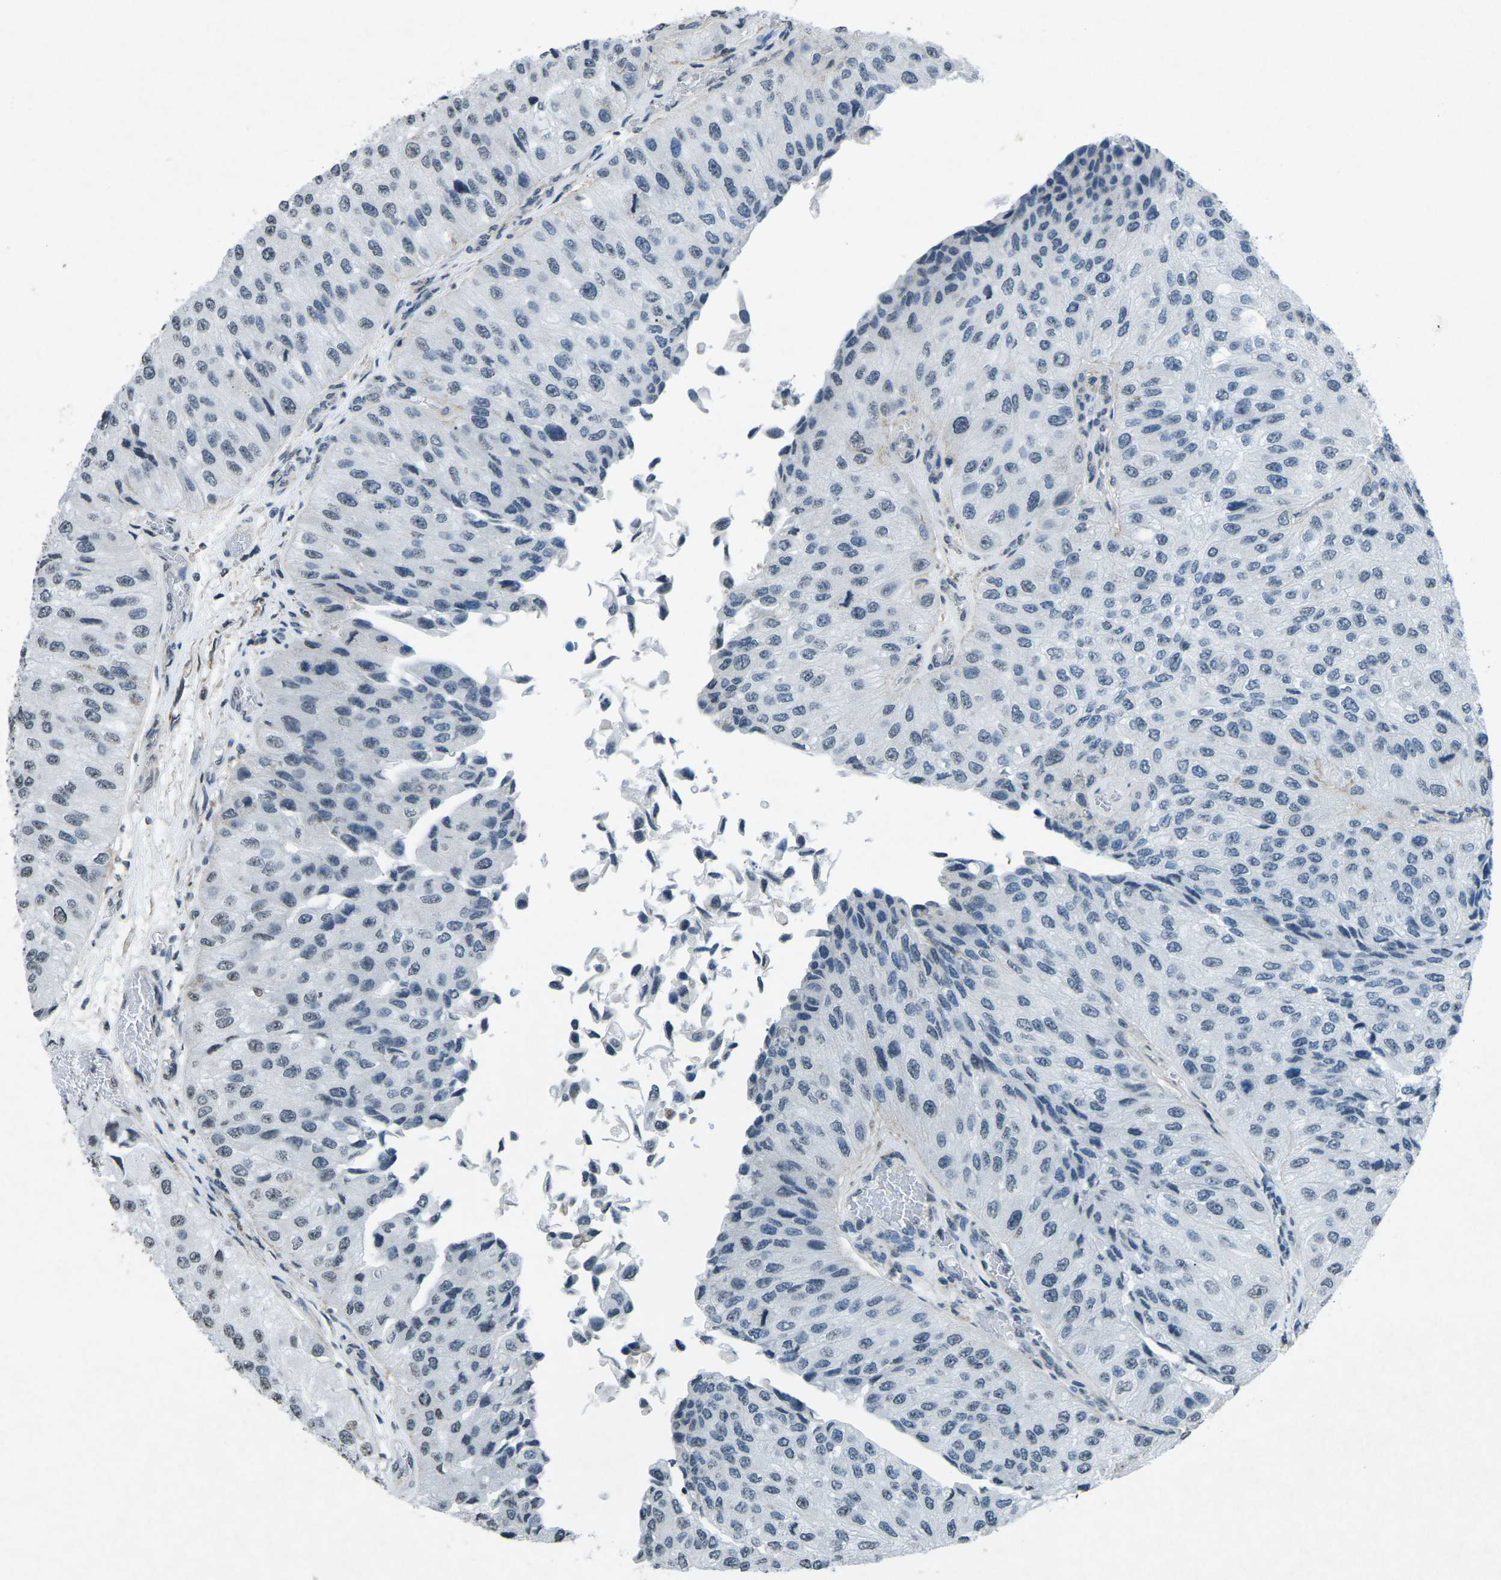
{"staining": {"intensity": "weak", "quantity": "<25%", "location": "nuclear"}, "tissue": "urothelial cancer", "cell_type": "Tumor cells", "image_type": "cancer", "snomed": [{"axis": "morphology", "description": "Urothelial carcinoma, High grade"}, {"axis": "topography", "description": "Kidney"}, {"axis": "topography", "description": "Urinary bladder"}], "caption": "This is an IHC image of urothelial carcinoma (high-grade). There is no staining in tumor cells.", "gene": "TFR2", "patient": {"sex": "male", "age": 77}}